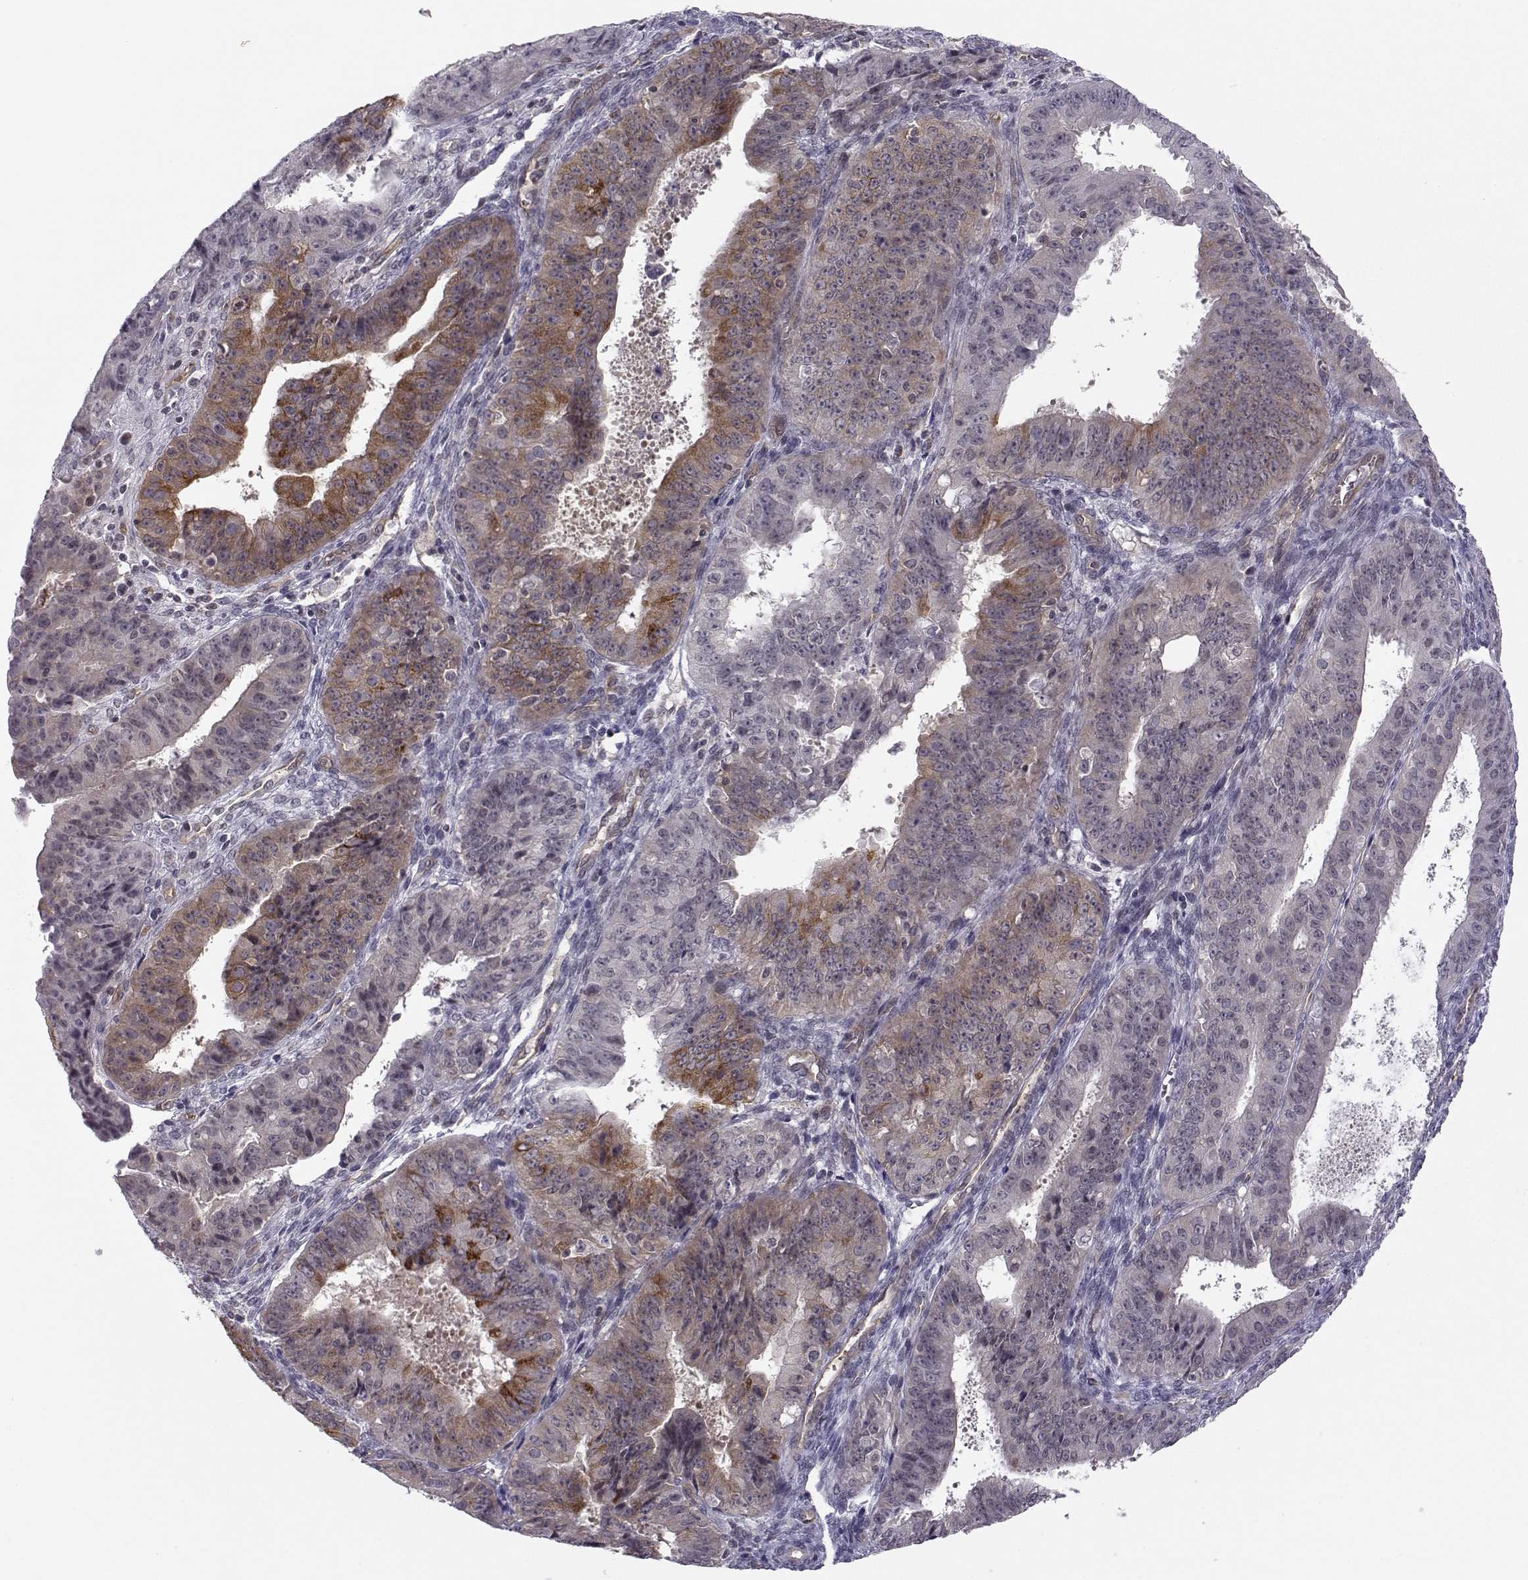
{"staining": {"intensity": "moderate", "quantity": "<25%", "location": "cytoplasmic/membranous"}, "tissue": "ovarian cancer", "cell_type": "Tumor cells", "image_type": "cancer", "snomed": [{"axis": "morphology", "description": "Carcinoma, endometroid"}, {"axis": "topography", "description": "Ovary"}], "caption": "Endometroid carcinoma (ovarian) stained with a brown dye reveals moderate cytoplasmic/membranous positive positivity in about <25% of tumor cells.", "gene": "KIF13B", "patient": {"sex": "female", "age": 42}}